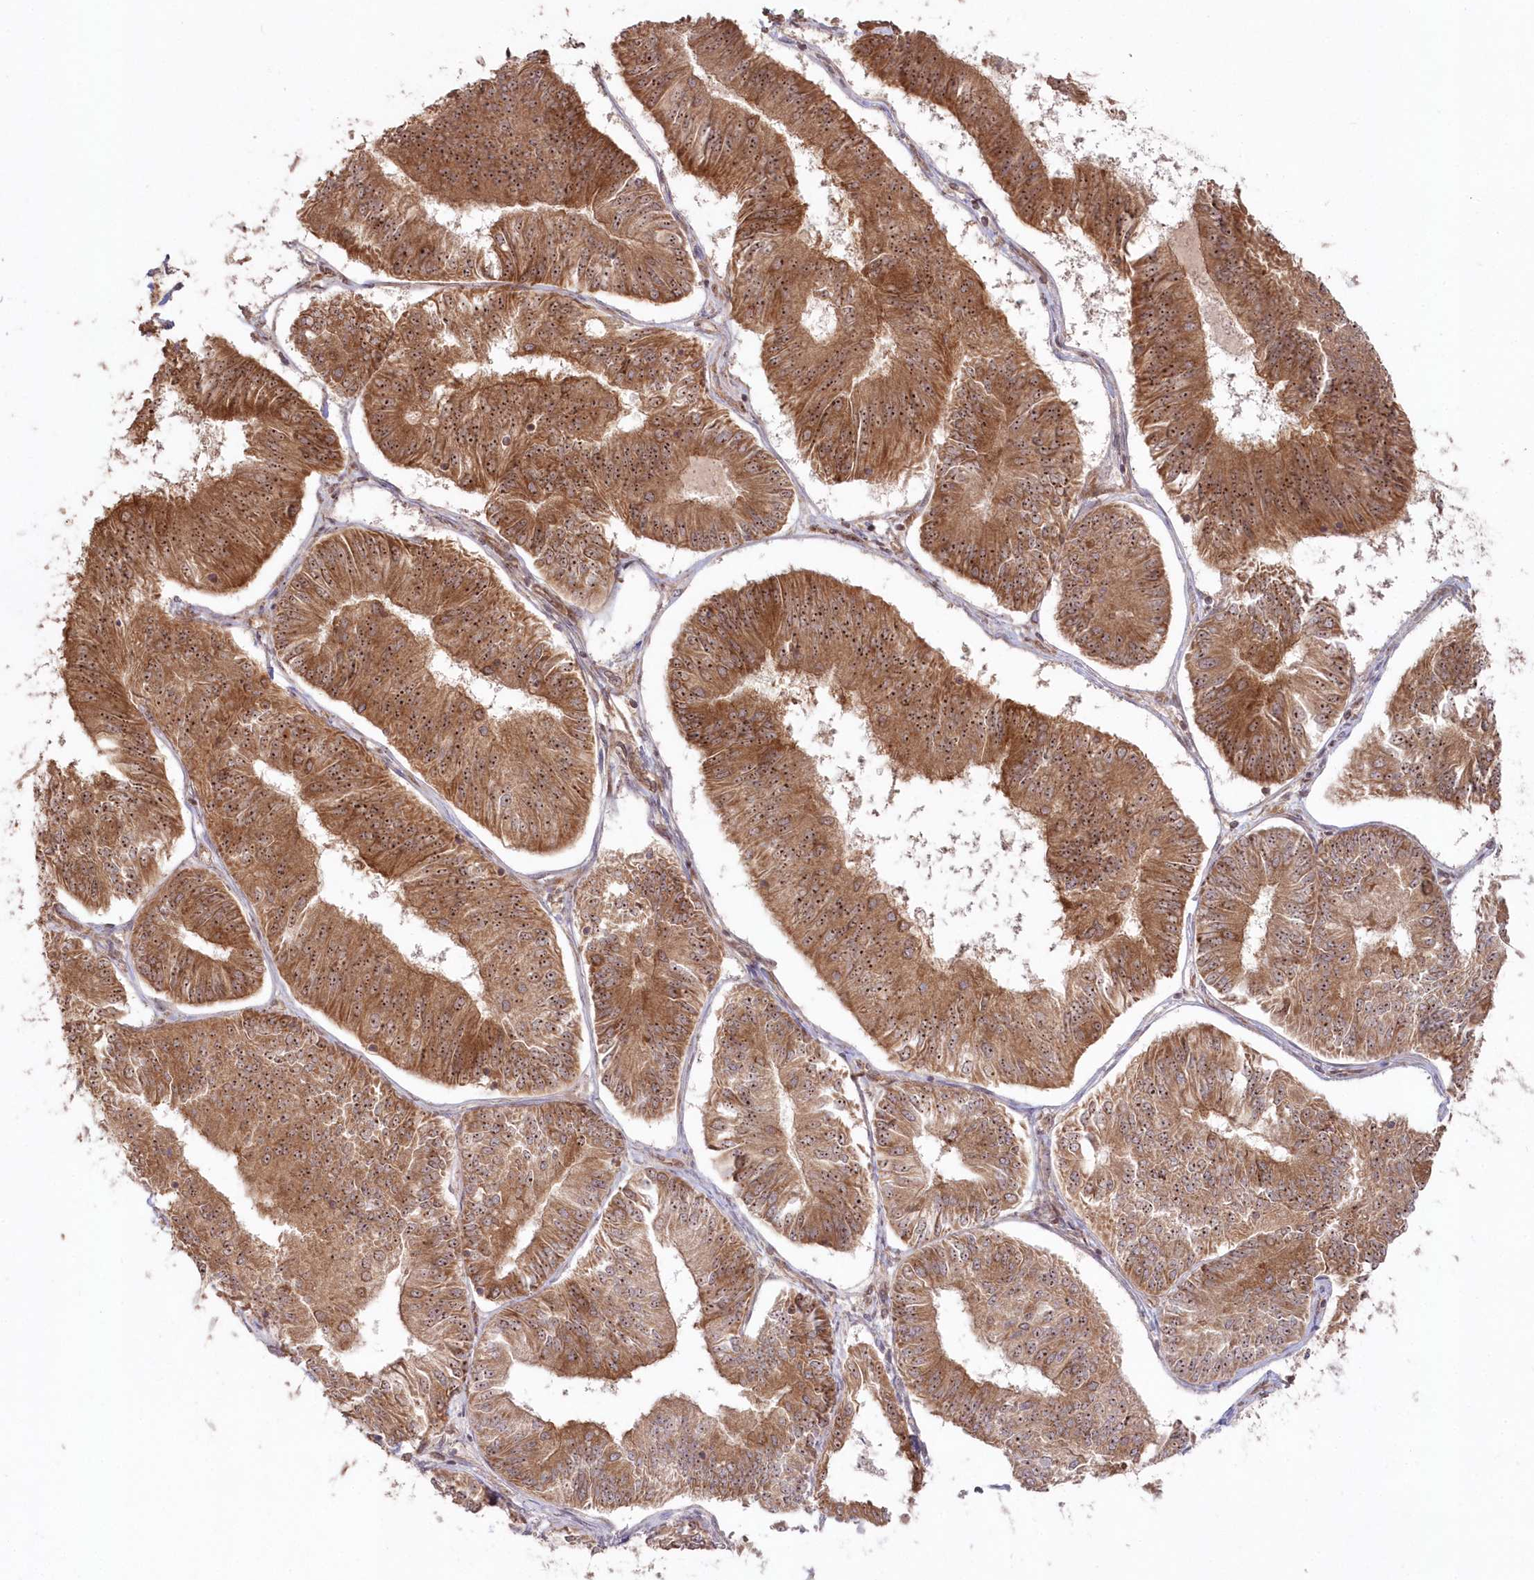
{"staining": {"intensity": "moderate", "quantity": ">75%", "location": "cytoplasmic/membranous,nuclear"}, "tissue": "endometrial cancer", "cell_type": "Tumor cells", "image_type": "cancer", "snomed": [{"axis": "morphology", "description": "Adenocarcinoma, NOS"}, {"axis": "topography", "description": "Endometrium"}], "caption": "Protein positivity by immunohistochemistry (IHC) shows moderate cytoplasmic/membranous and nuclear expression in about >75% of tumor cells in endometrial cancer (adenocarcinoma). The protein is shown in brown color, while the nuclei are stained blue.", "gene": "SERINC1", "patient": {"sex": "female", "age": 58}}